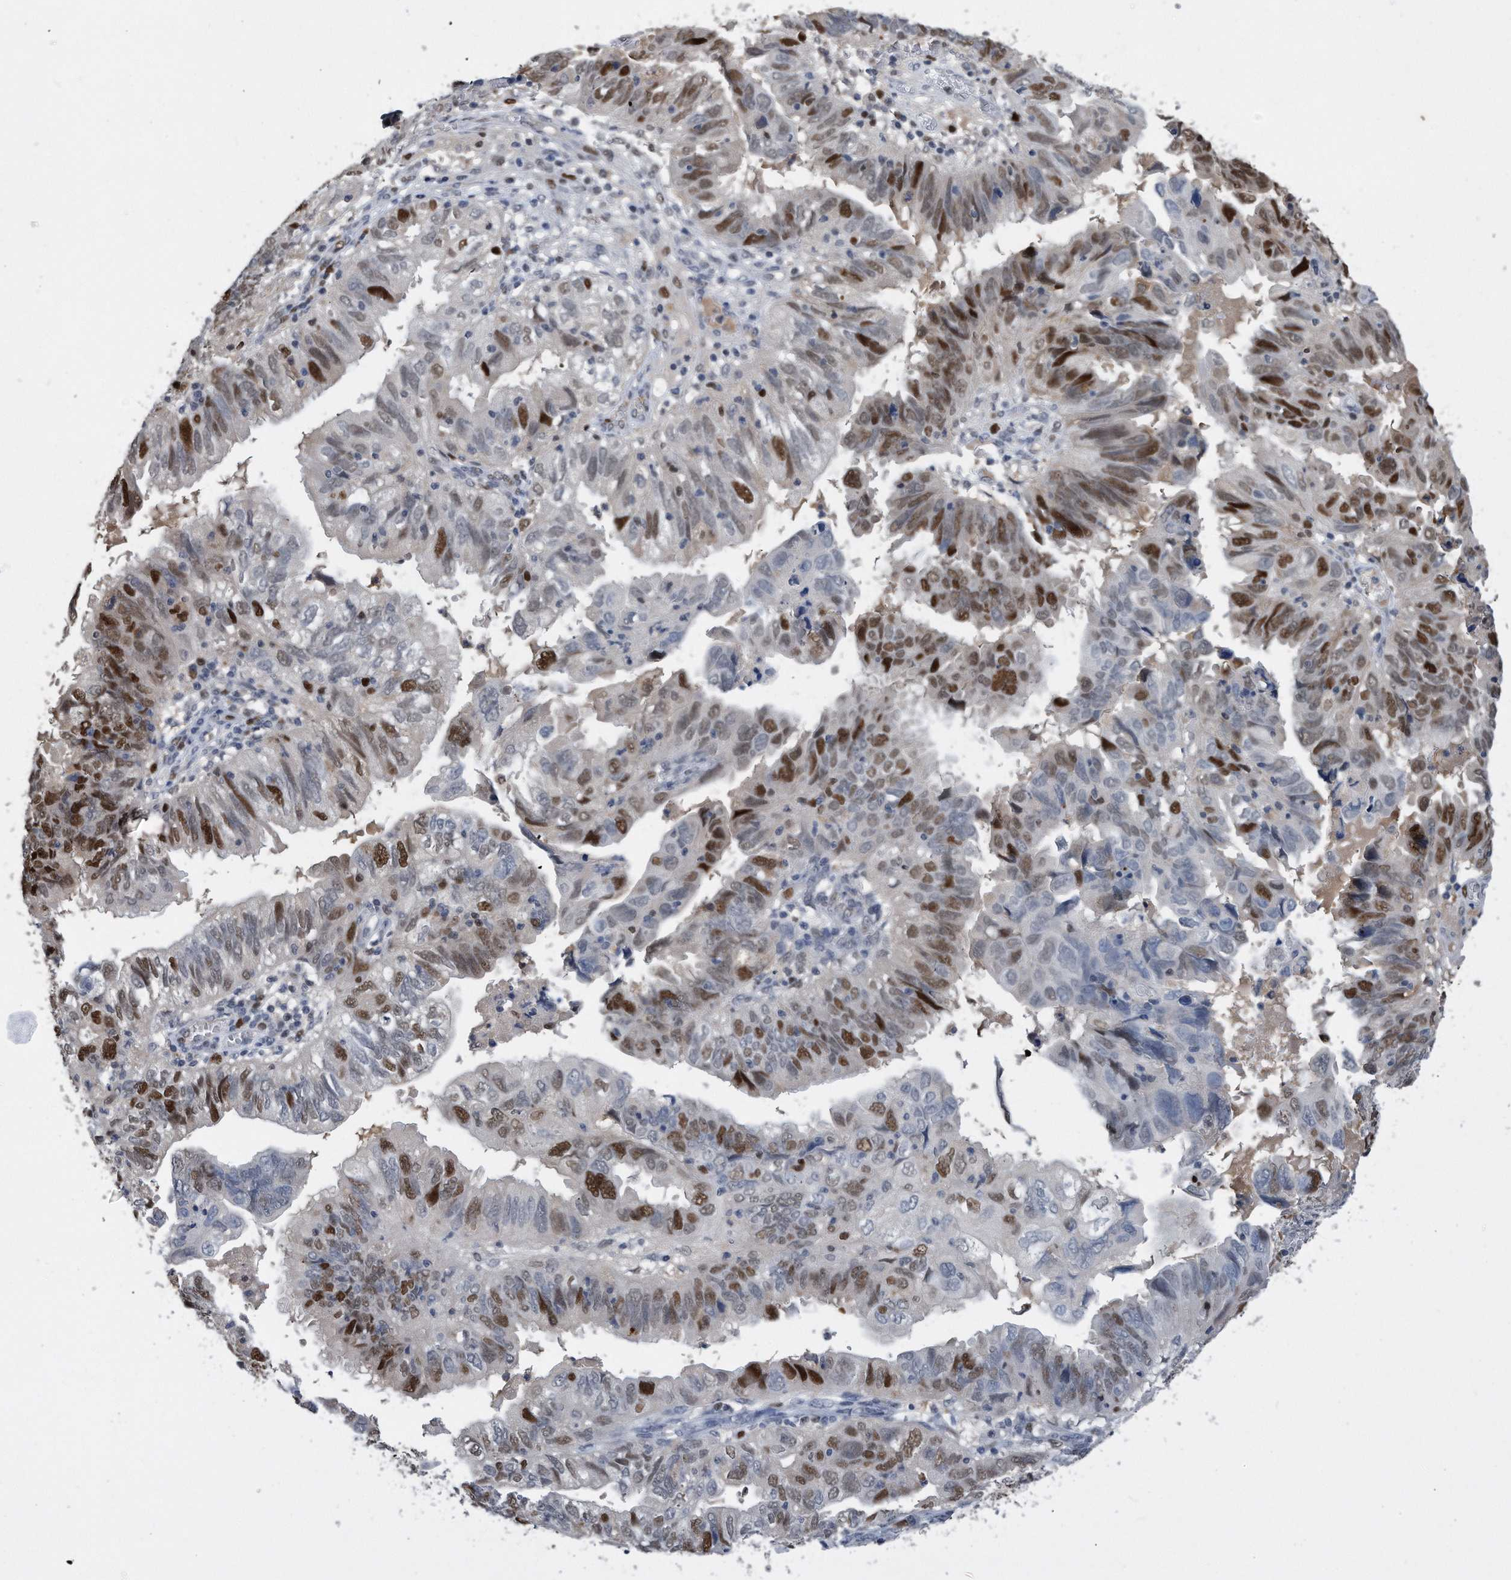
{"staining": {"intensity": "moderate", "quantity": "25%-75%", "location": "nuclear"}, "tissue": "endometrial cancer", "cell_type": "Tumor cells", "image_type": "cancer", "snomed": [{"axis": "morphology", "description": "Adenocarcinoma, NOS"}, {"axis": "topography", "description": "Uterus"}], "caption": "Endometrial cancer (adenocarcinoma) tissue reveals moderate nuclear staining in approximately 25%-75% of tumor cells", "gene": "PCNA", "patient": {"sex": "female", "age": 77}}